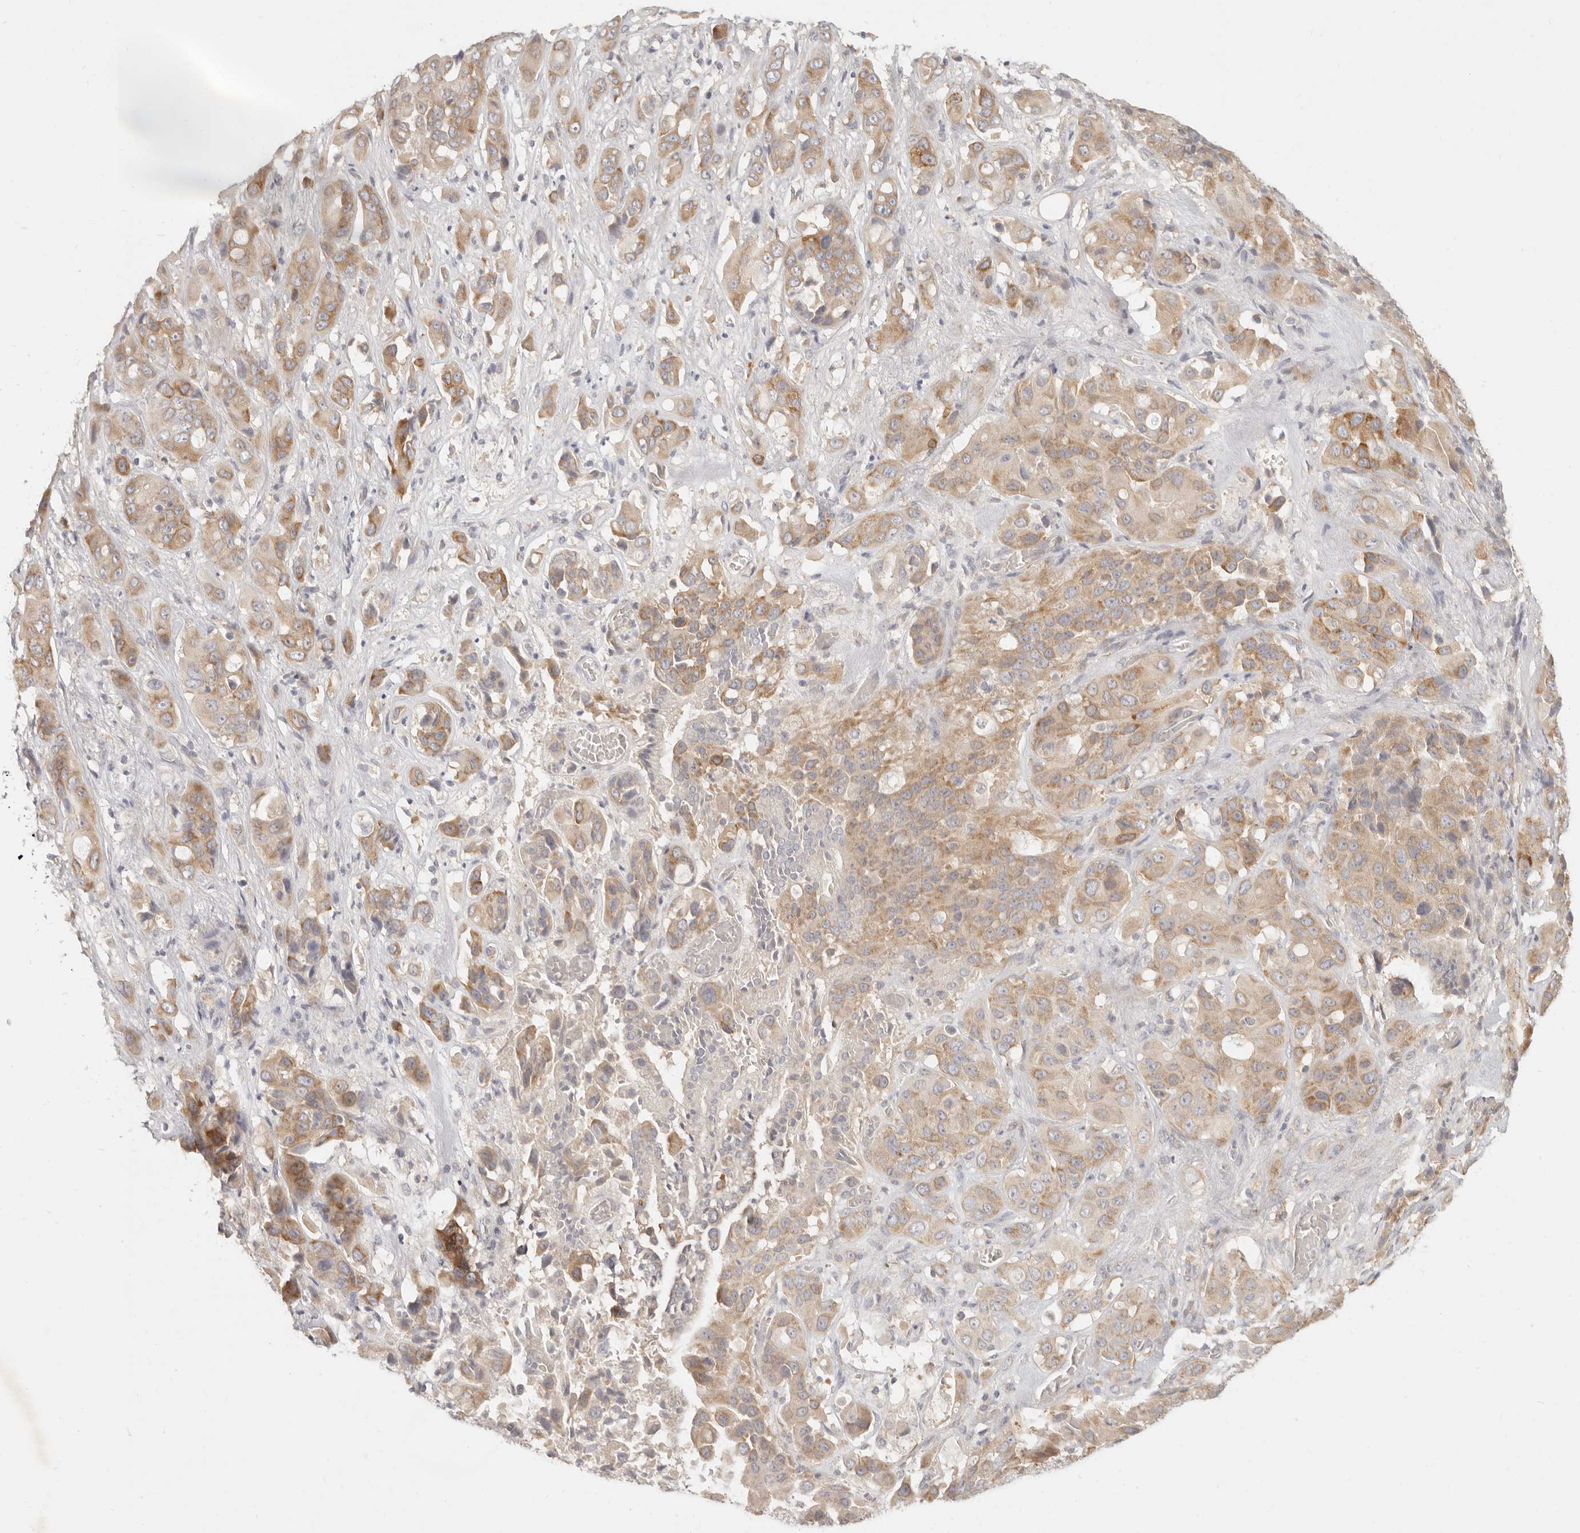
{"staining": {"intensity": "moderate", "quantity": ">75%", "location": "cytoplasmic/membranous"}, "tissue": "liver cancer", "cell_type": "Tumor cells", "image_type": "cancer", "snomed": [{"axis": "morphology", "description": "Cholangiocarcinoma"}, {"axis": "topography", "description": "Liver"}], "caption": "High-power microscopy captured an immunohistochemistry histopathology image of liver cholangiocarcinoma, revealing moderate cytoplasmic/membranous staining in about >75% of tumor cells. (Stains: DAB (3,3'-diaminobenzidine) in brown, nuclei in blue, Microscopy: brightfield microscopy at high magnification).", "gene": "PABPC4", "patient": {"sex": "female", "age": 52}}